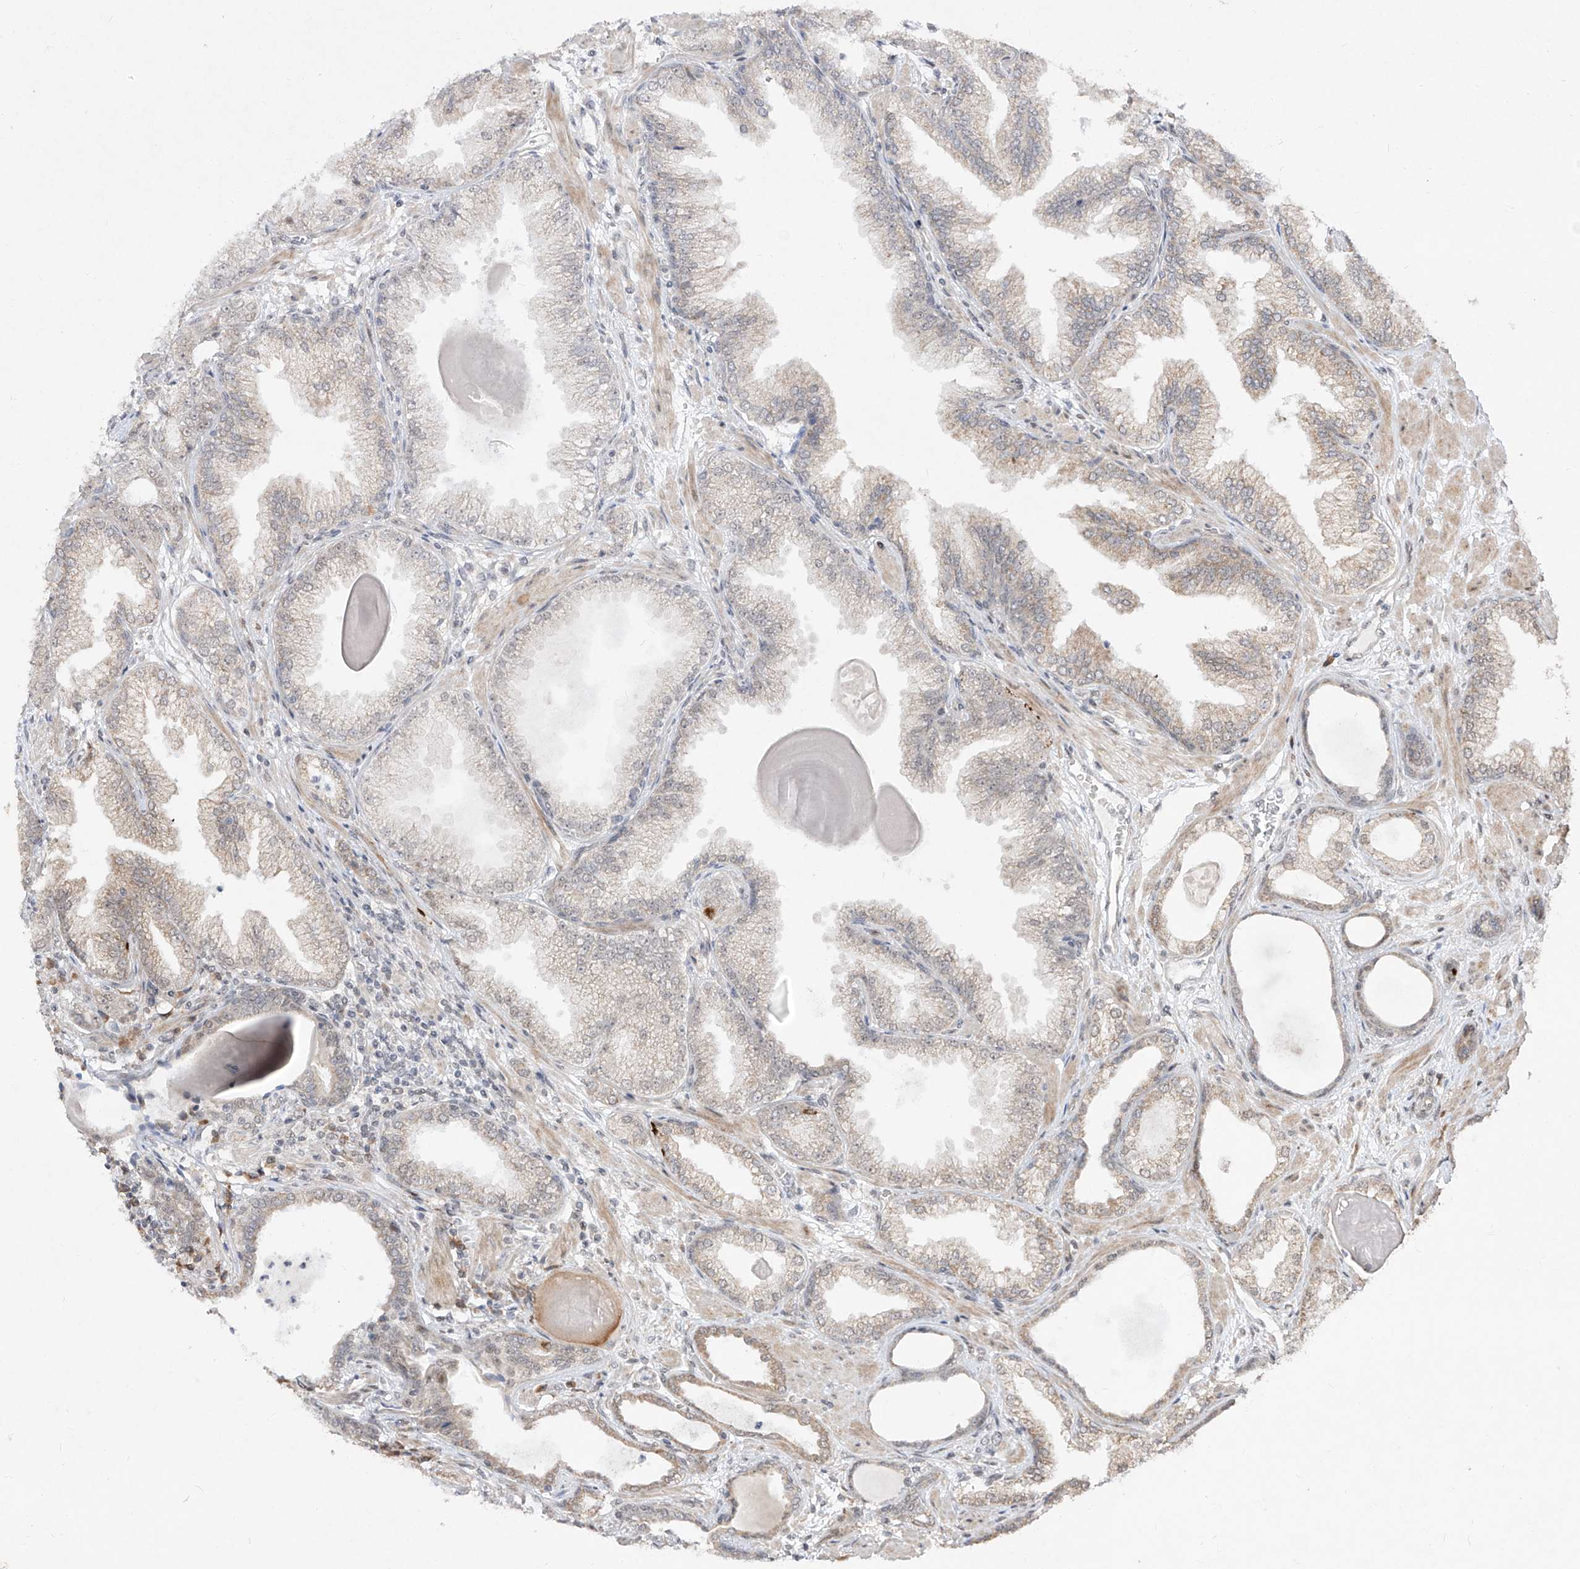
{"staining": {"intensity": "weak", "quantity": "<25%", "location": "cytoplasmic/membranous"}, "tissue": "prostate cancer", "cell_type": "Tumor cells", "image_type": "cancer", "snomed": [{"axis": "morphology", "description": "Adenocarcinoma, High grade"}, {"axis": "topography", "description": "Prostate"}], "caption": "The image shows no staining of tumor cells in adenocarcinoma (high-grade) (prostate). The staining was performed using DAB (3,3'-diaminobenzidine) to visualize the protein expression in brown, while the nuclei were stained in blue with hematoxylin (Magnification: 20x).", "gene": "SNRNP27", "patient": {"sex": "male", "age": 71}}